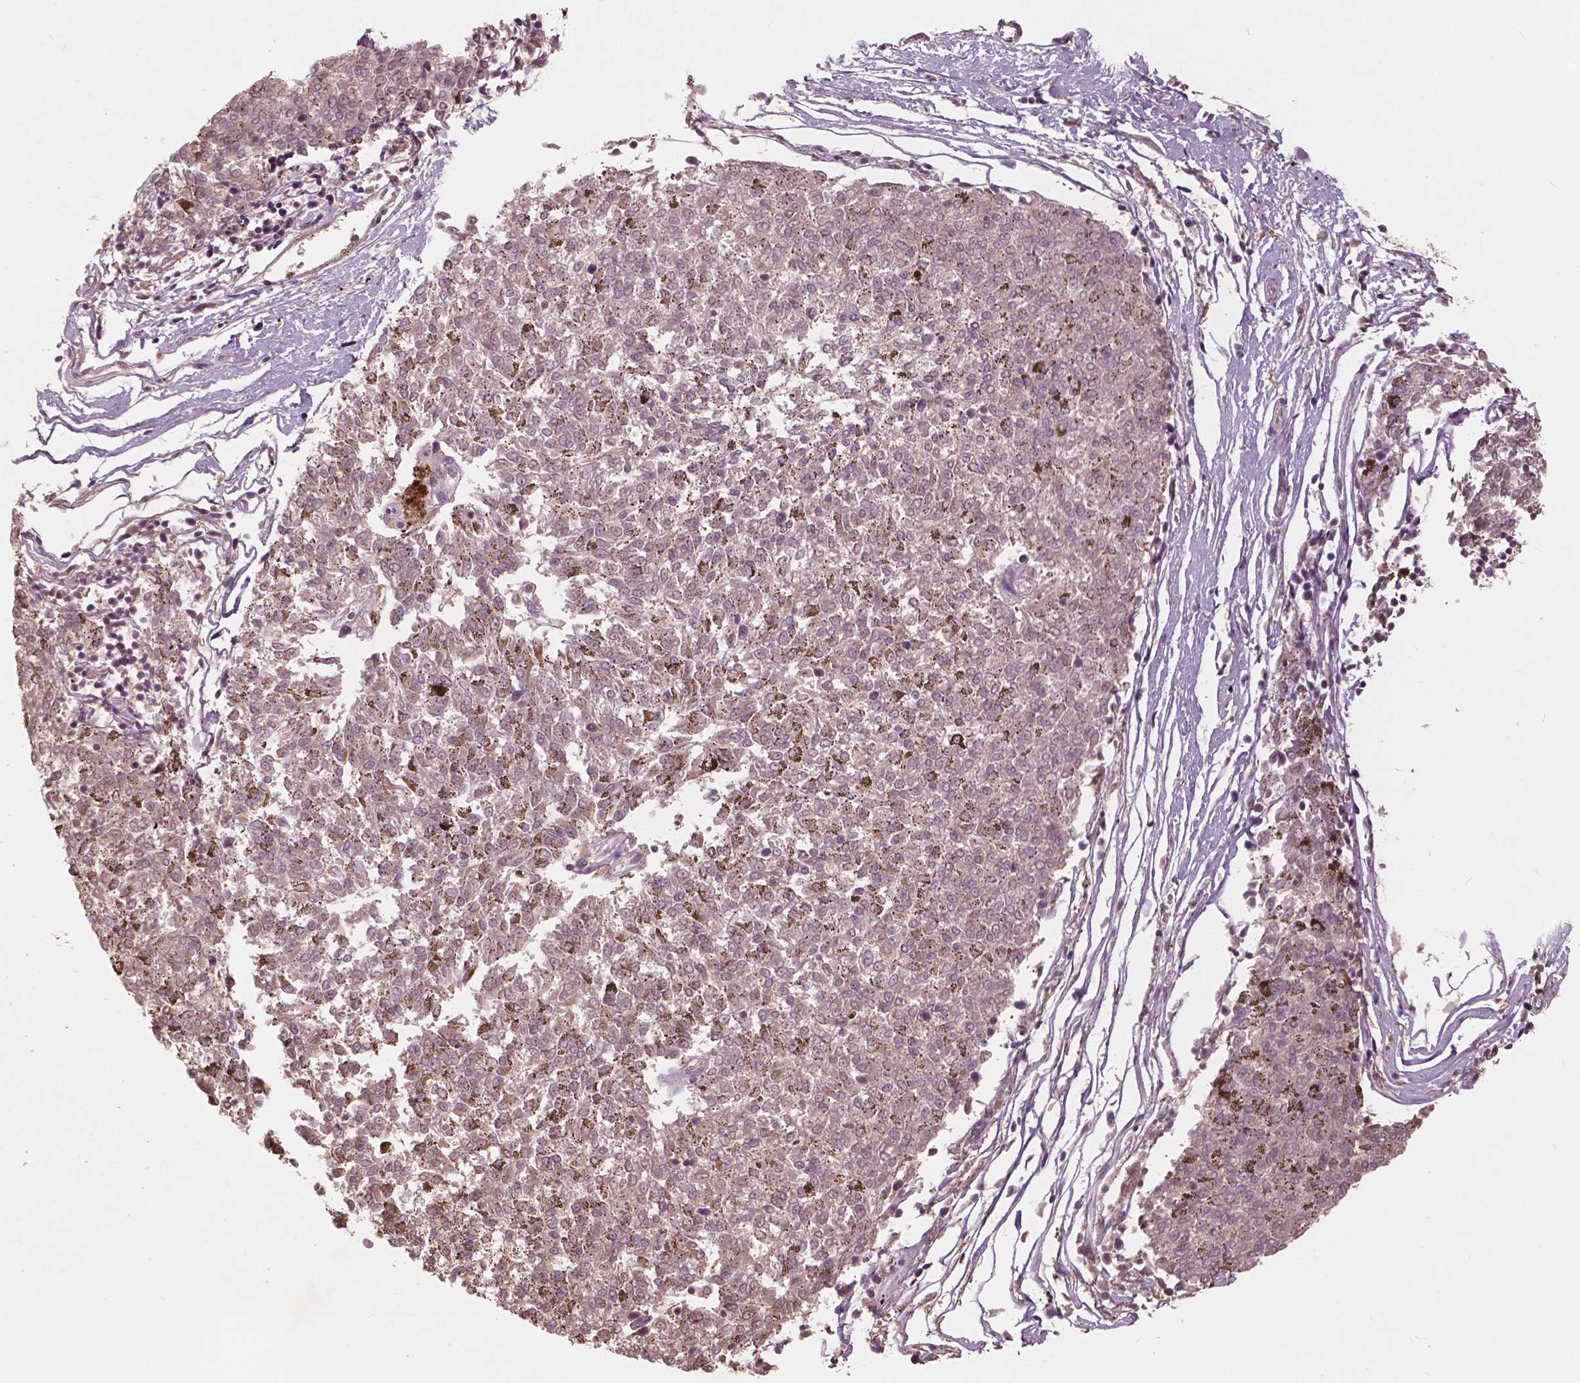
{"staining": {"intensity": "weak", "quantity": "<25%", "location": "nuclear"}, "tissue": "melanoma", "cell_type": "Tumor cells", "image_type": "cancer", "snomed": [{"axis": "morphology", "description": "Malignant melanoma, NOS"}, {"axis": "topography", "description": "Skin"}], "caption": "Immunohistochemistry image of neoplastic tissue: malignant melanoma stained with DAB (3,3'-diaminobenzidine) demonstrates no significant protein staining in tumor cells.", "gene": "ANGPTL4", "patient": {"sex": "female", "age": 72}}